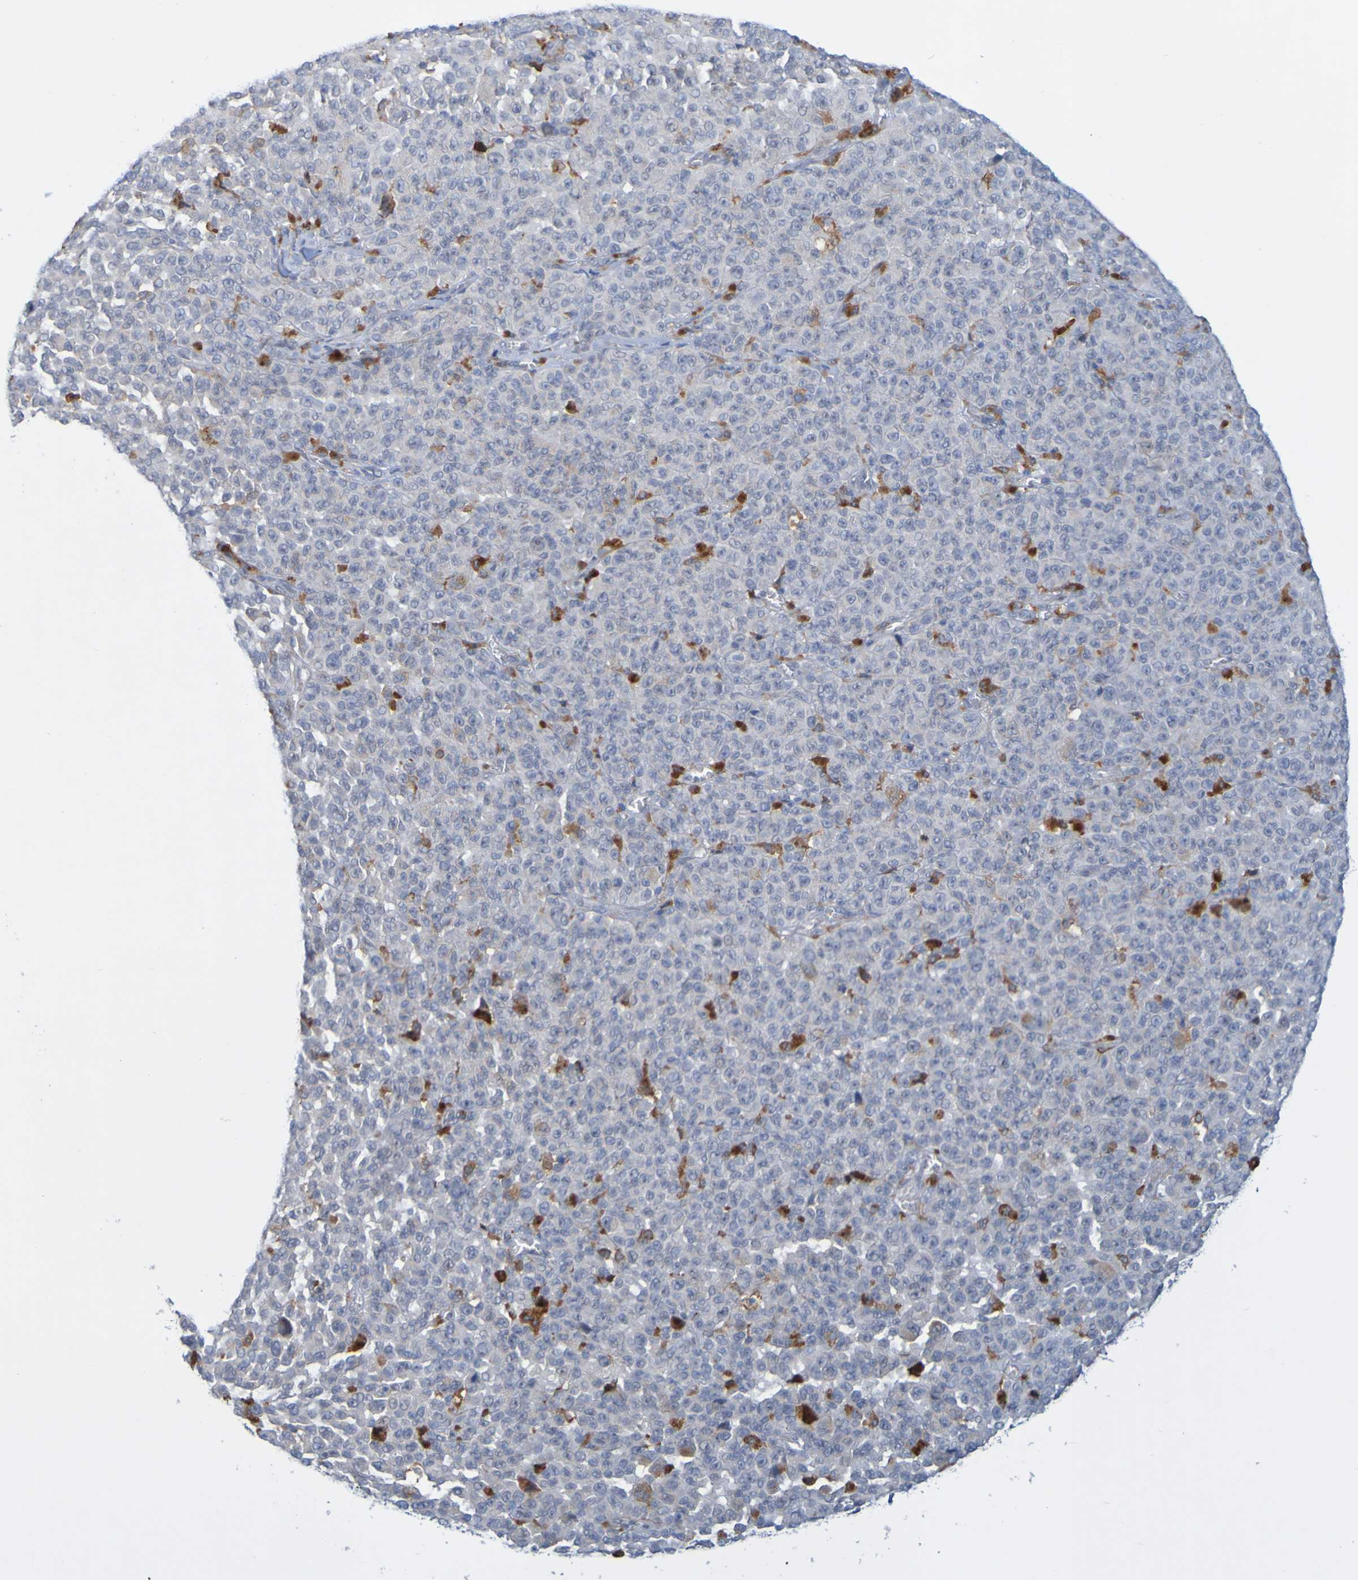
{"staining": {"intensity": "negative", "quantity": "none", "location": "none"}, "tissue": "melanoma", "cell_type": "Tumor cells", "image_type": "cancer", "snomed": [{"axis": "morphology", "description": "Malignant melanoma, NOS"}, {"axis": "topography", "description": "Skin"}], "caption": "Tumor cells show no significant protein expression in malignant melanoma.", "gene": "LILRB5", "patient": {"sex": "female", "age": 82}}